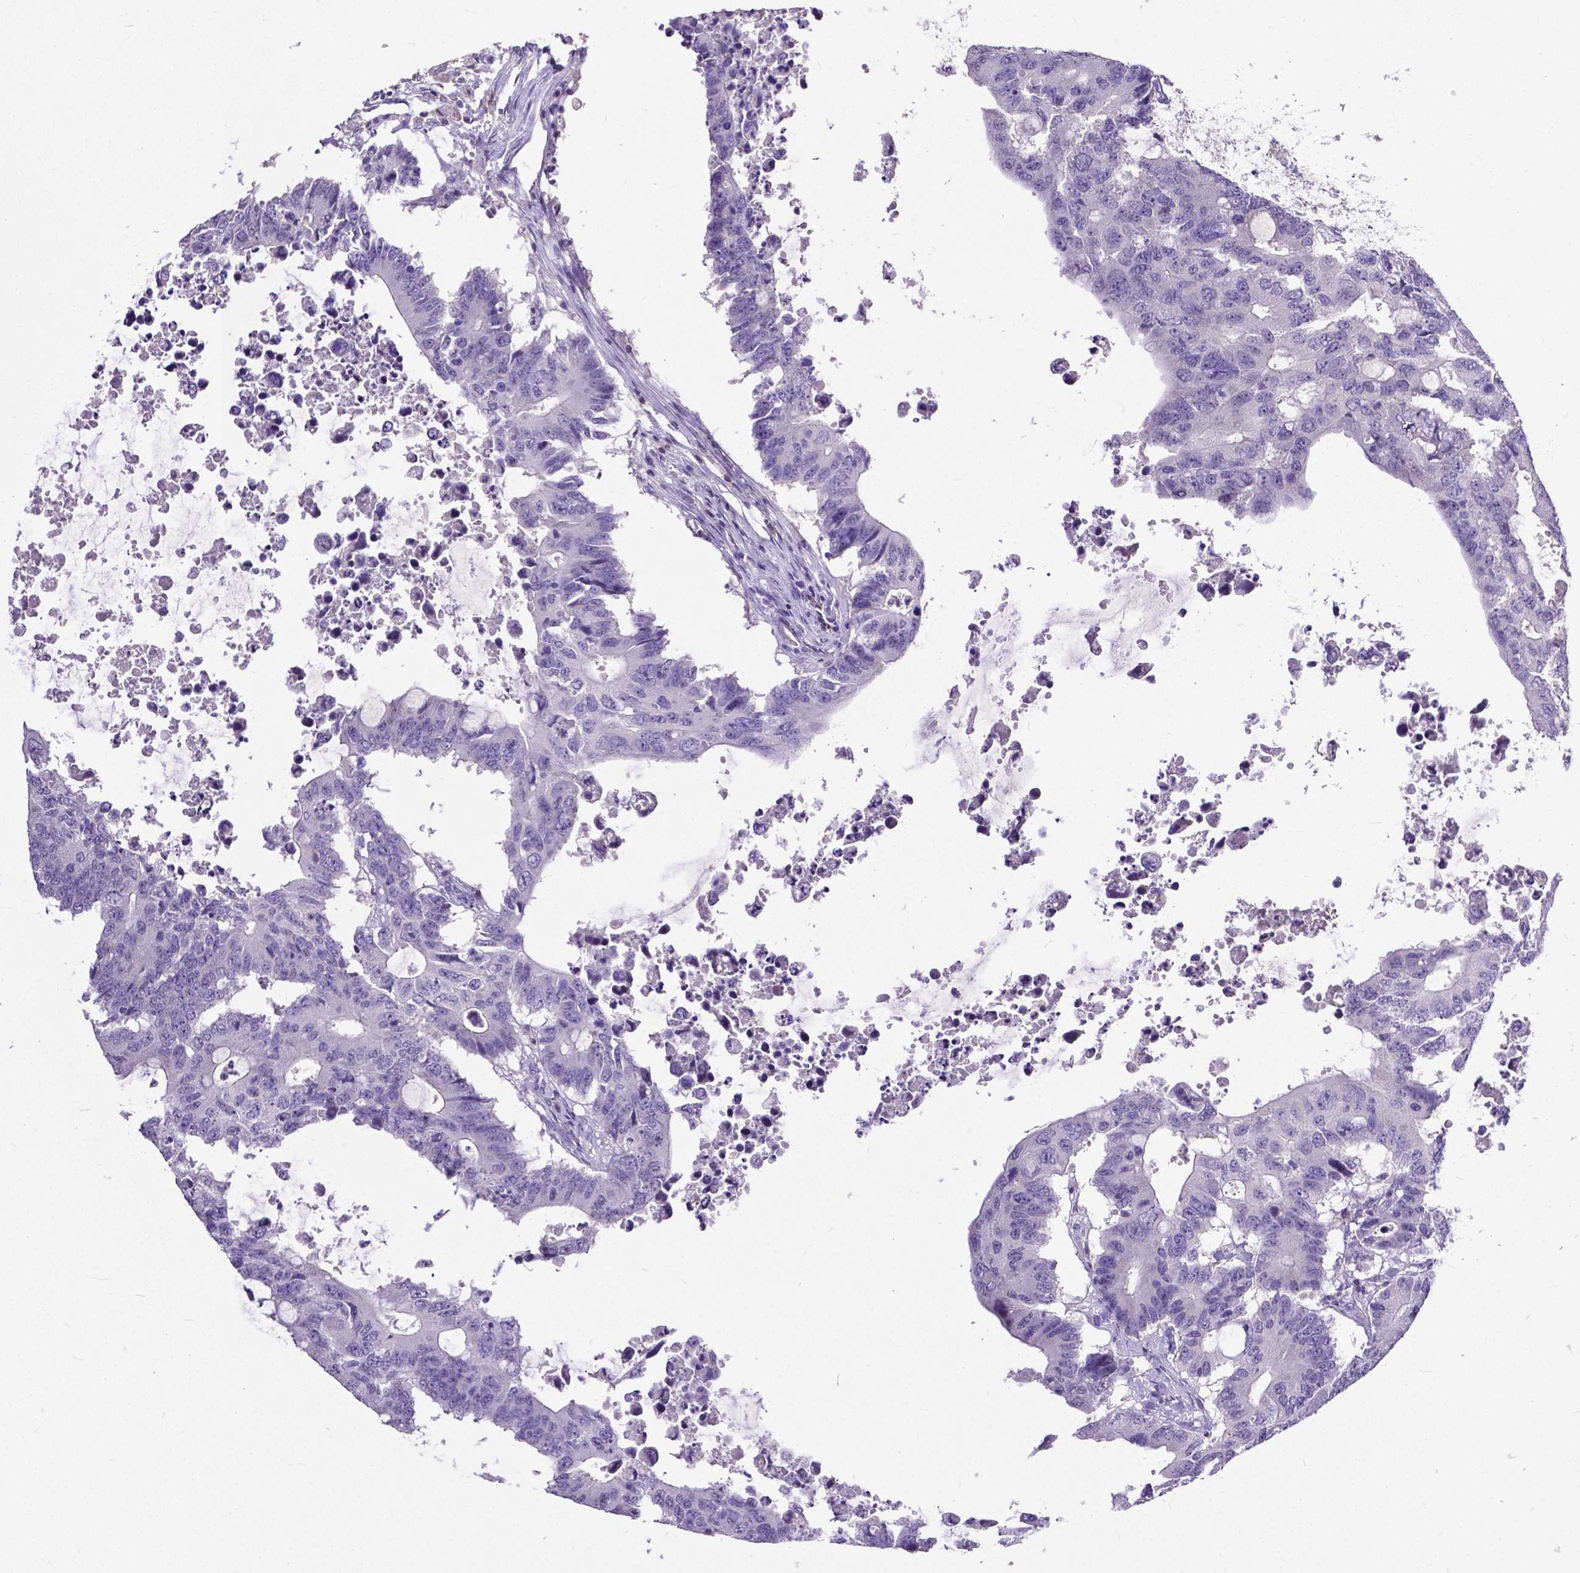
{"staining": {"intensity": "negative", "quantity": "none", "location": "none"}, "tissue": "colorectal cancer", "cell_type": "Tumor cells", "image_type": "cancer", "snomed": [{"axis": "morphology", "description": "Adenocarcinoma, NOS"}, {"axis": "topography", "description": "Colon"}], "caption": "Colorectal adenocarcinoma stained for a protein using immunohistochemistry shows no staining tumor cells.", "gene": "CD4", "patient": {"sex": "male", "age": 71}}